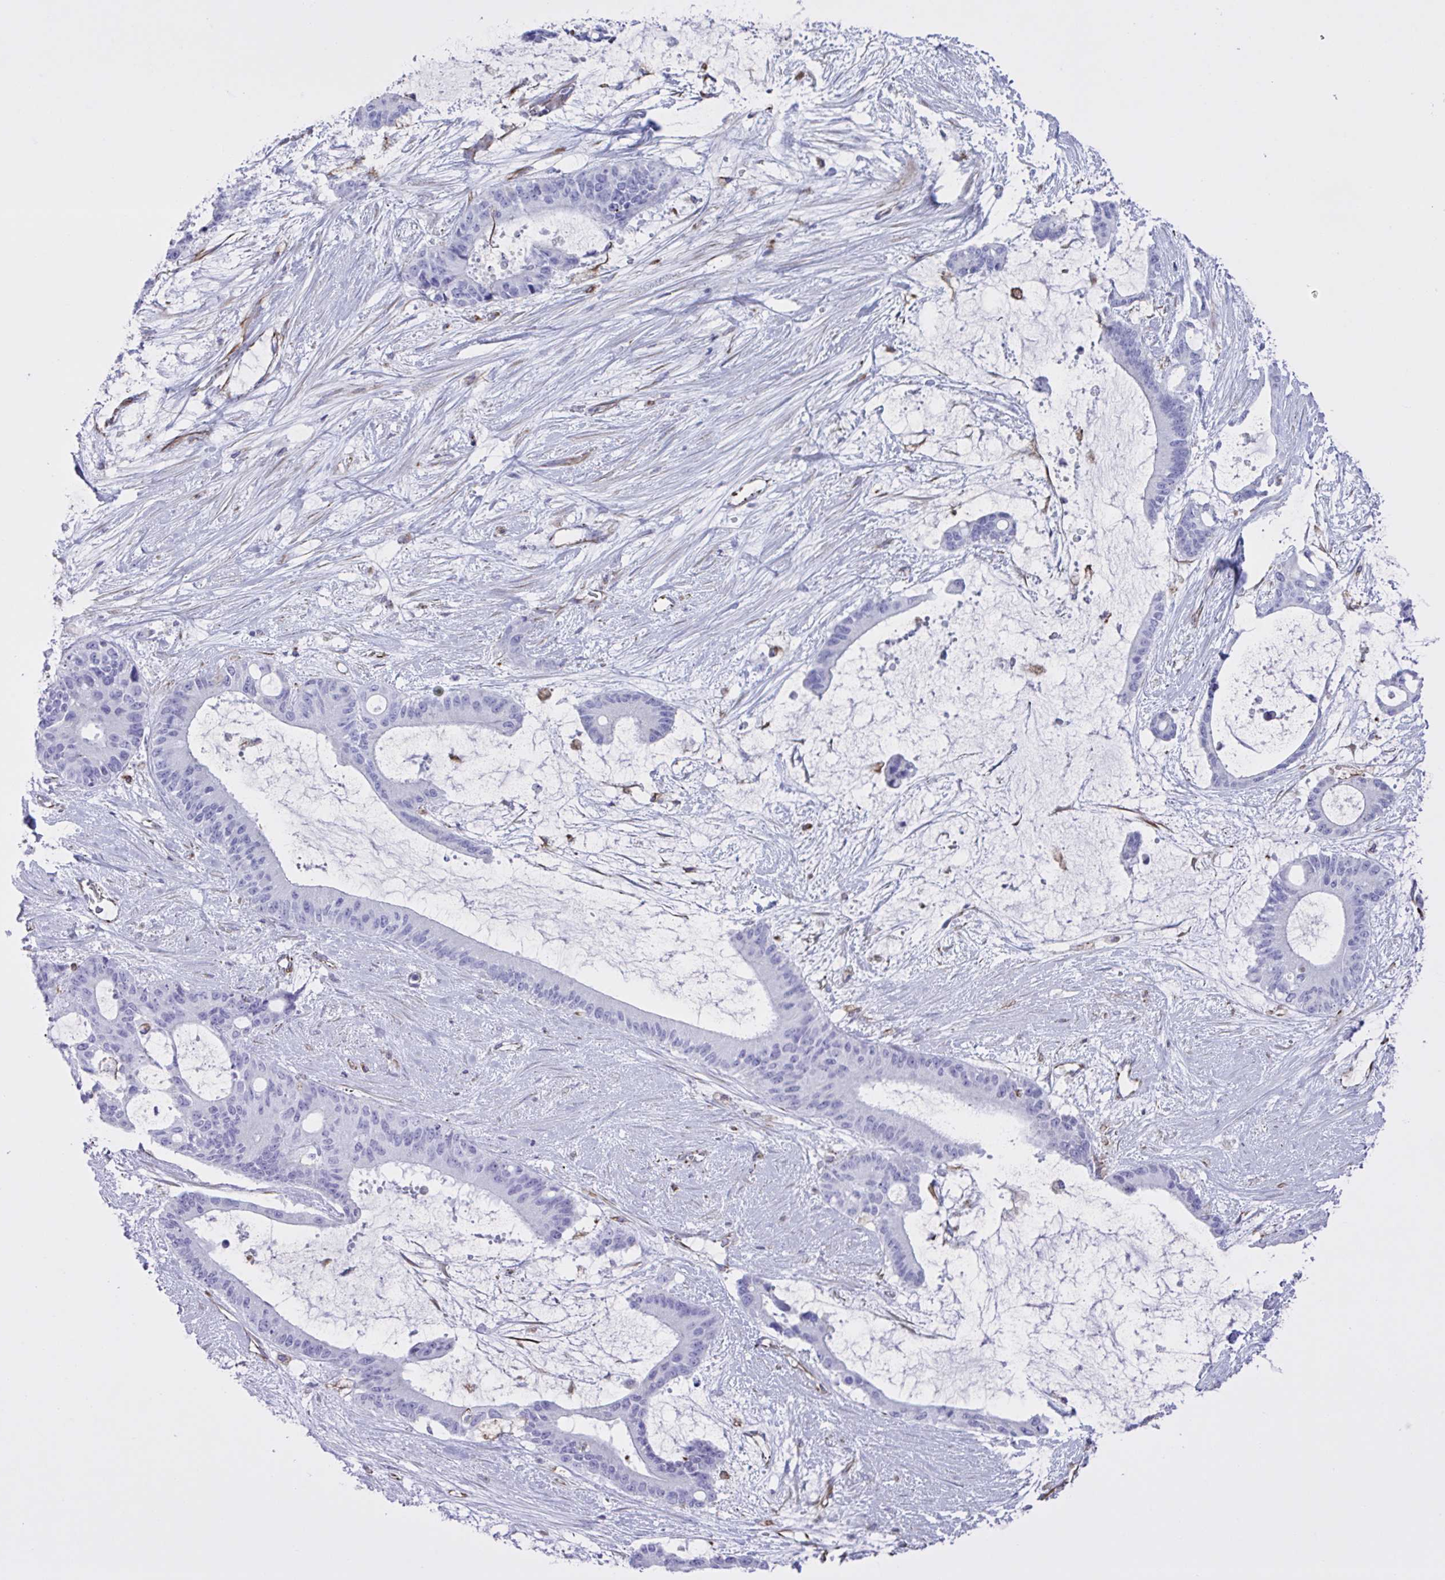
{"staining": {"intensity": "negative", "quantity": "none", "location": "none"}, "tissue": "liver cancer", "cell_type": "Tumor cells", "image_type": "cancer", "snomed": [{"axis": "morphology", "description": "Normal tissue, NOS"}, {"axis": "morphology", "description": "Cholangiocarcinoma"}, {"axis": "topography", "description": "Liver"}, {"axis": "topography", "description": "Peripheral nerve tissue"}], "caption": "Immunohistochemistry micrograph of neoplastic tissue: human cholangiocarcinoma (liver) stained with DAB reveals no significant protein staining in tumor cells. (Immunohistochemistry (ihc), brightfield microscopy, high magnification).", "gene": "TMEM86B", "patient": {"sex": "female", "age": 73}}